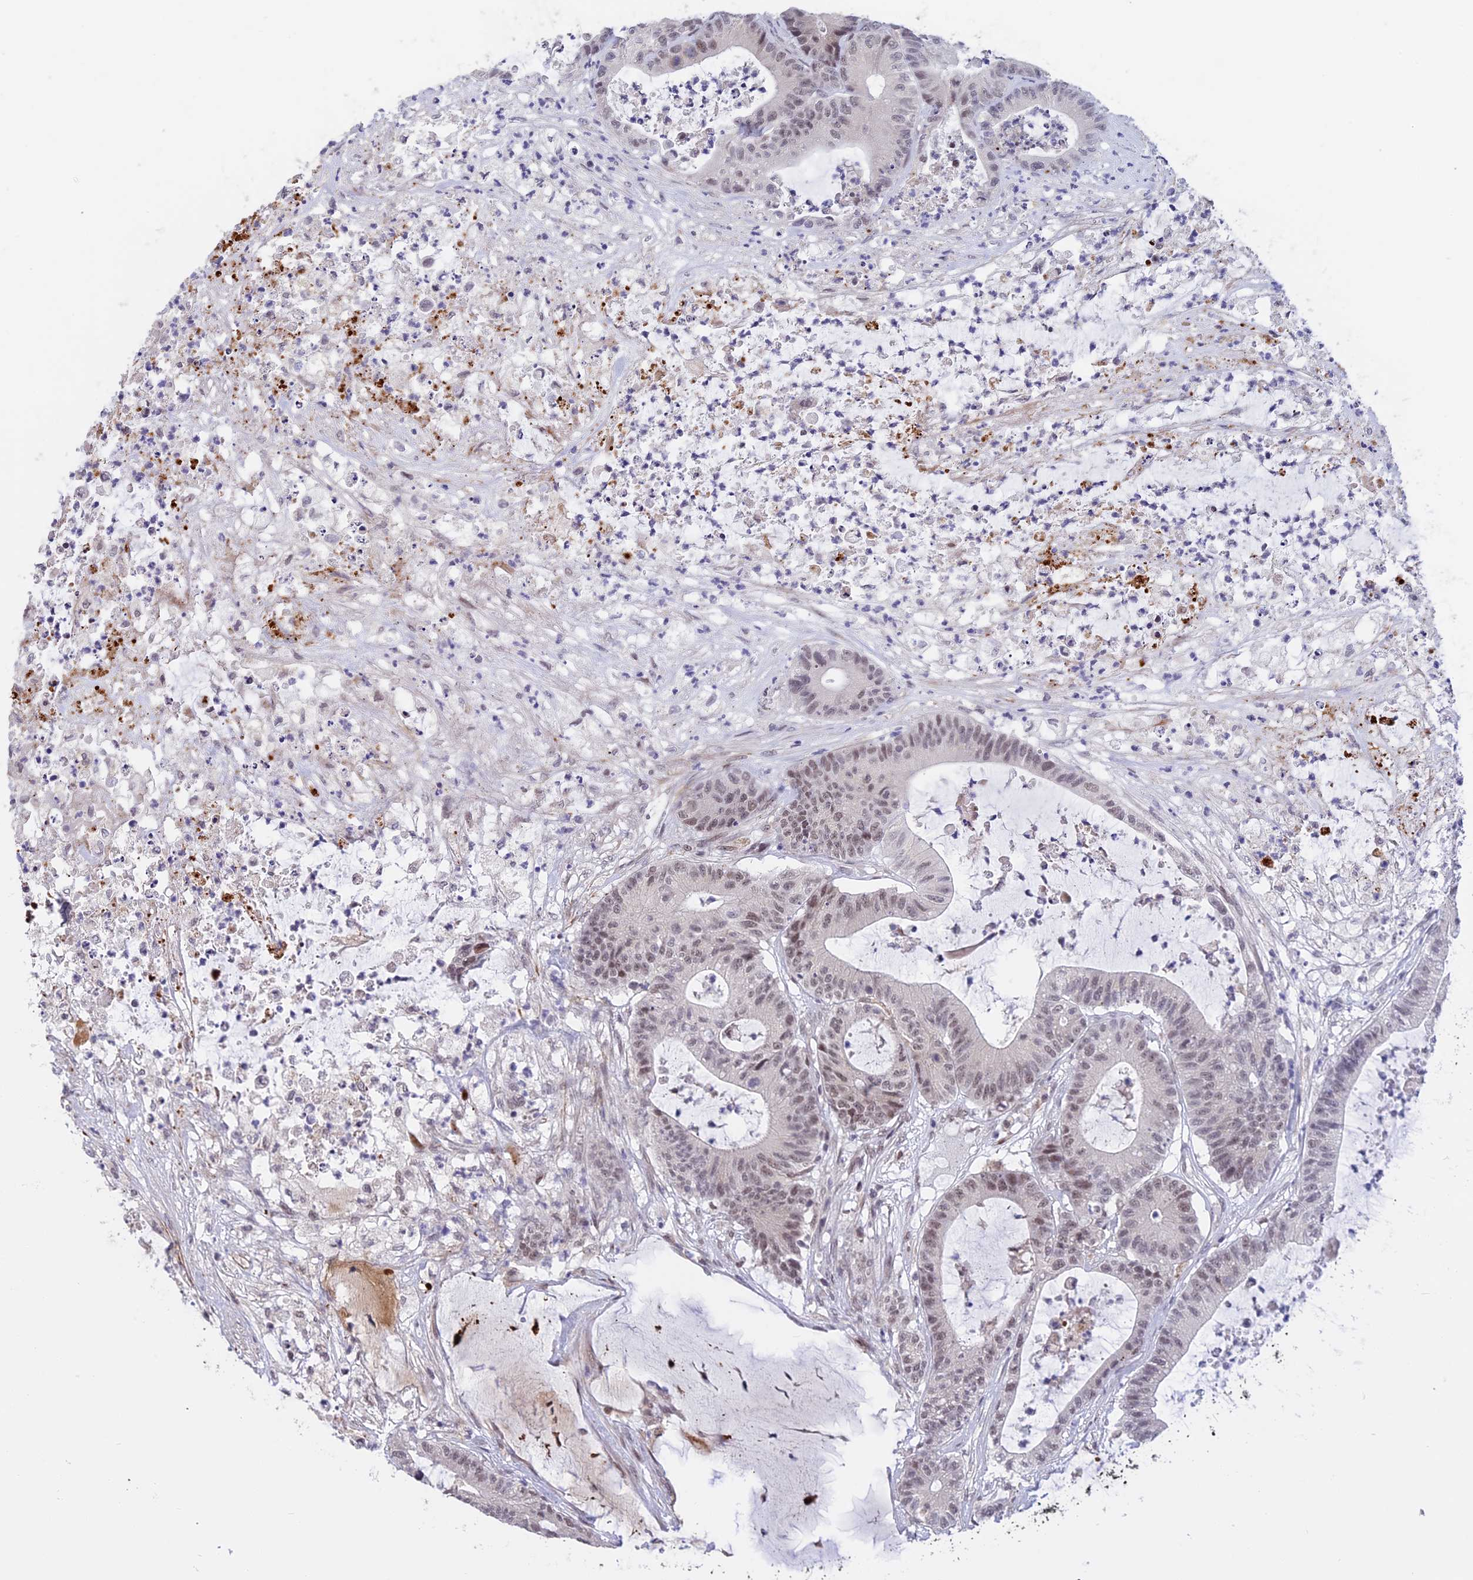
{"staining": {"intensity": "weak", "quantity": "<25%", "location": "nuclear"}, "tissue": "colorectal cancer", "cell_type": "Tumor cells", "image_type": "cancer", "snomed": [{"axis": "morphology", "description": "Adenocarcinoma, NOS"}, {"axis": "topography", "description": "Colon"}], "caption": "This histopathology image is of colorectal cancer (adenocarcinoma) stained with immunohistochemistry to label a protein in brown with the nuclei are counter-stained blue. There is no expression in tumor cells. The staining was performed using DAB (3,3'-diaminobenzidine) to visualize the protein expression in brown, while the nuclei were stained in blue with hematoxylin (Magnification: 20x).", "gene": "POLR2C", "patient": {"sex": "female", "age": 84}}